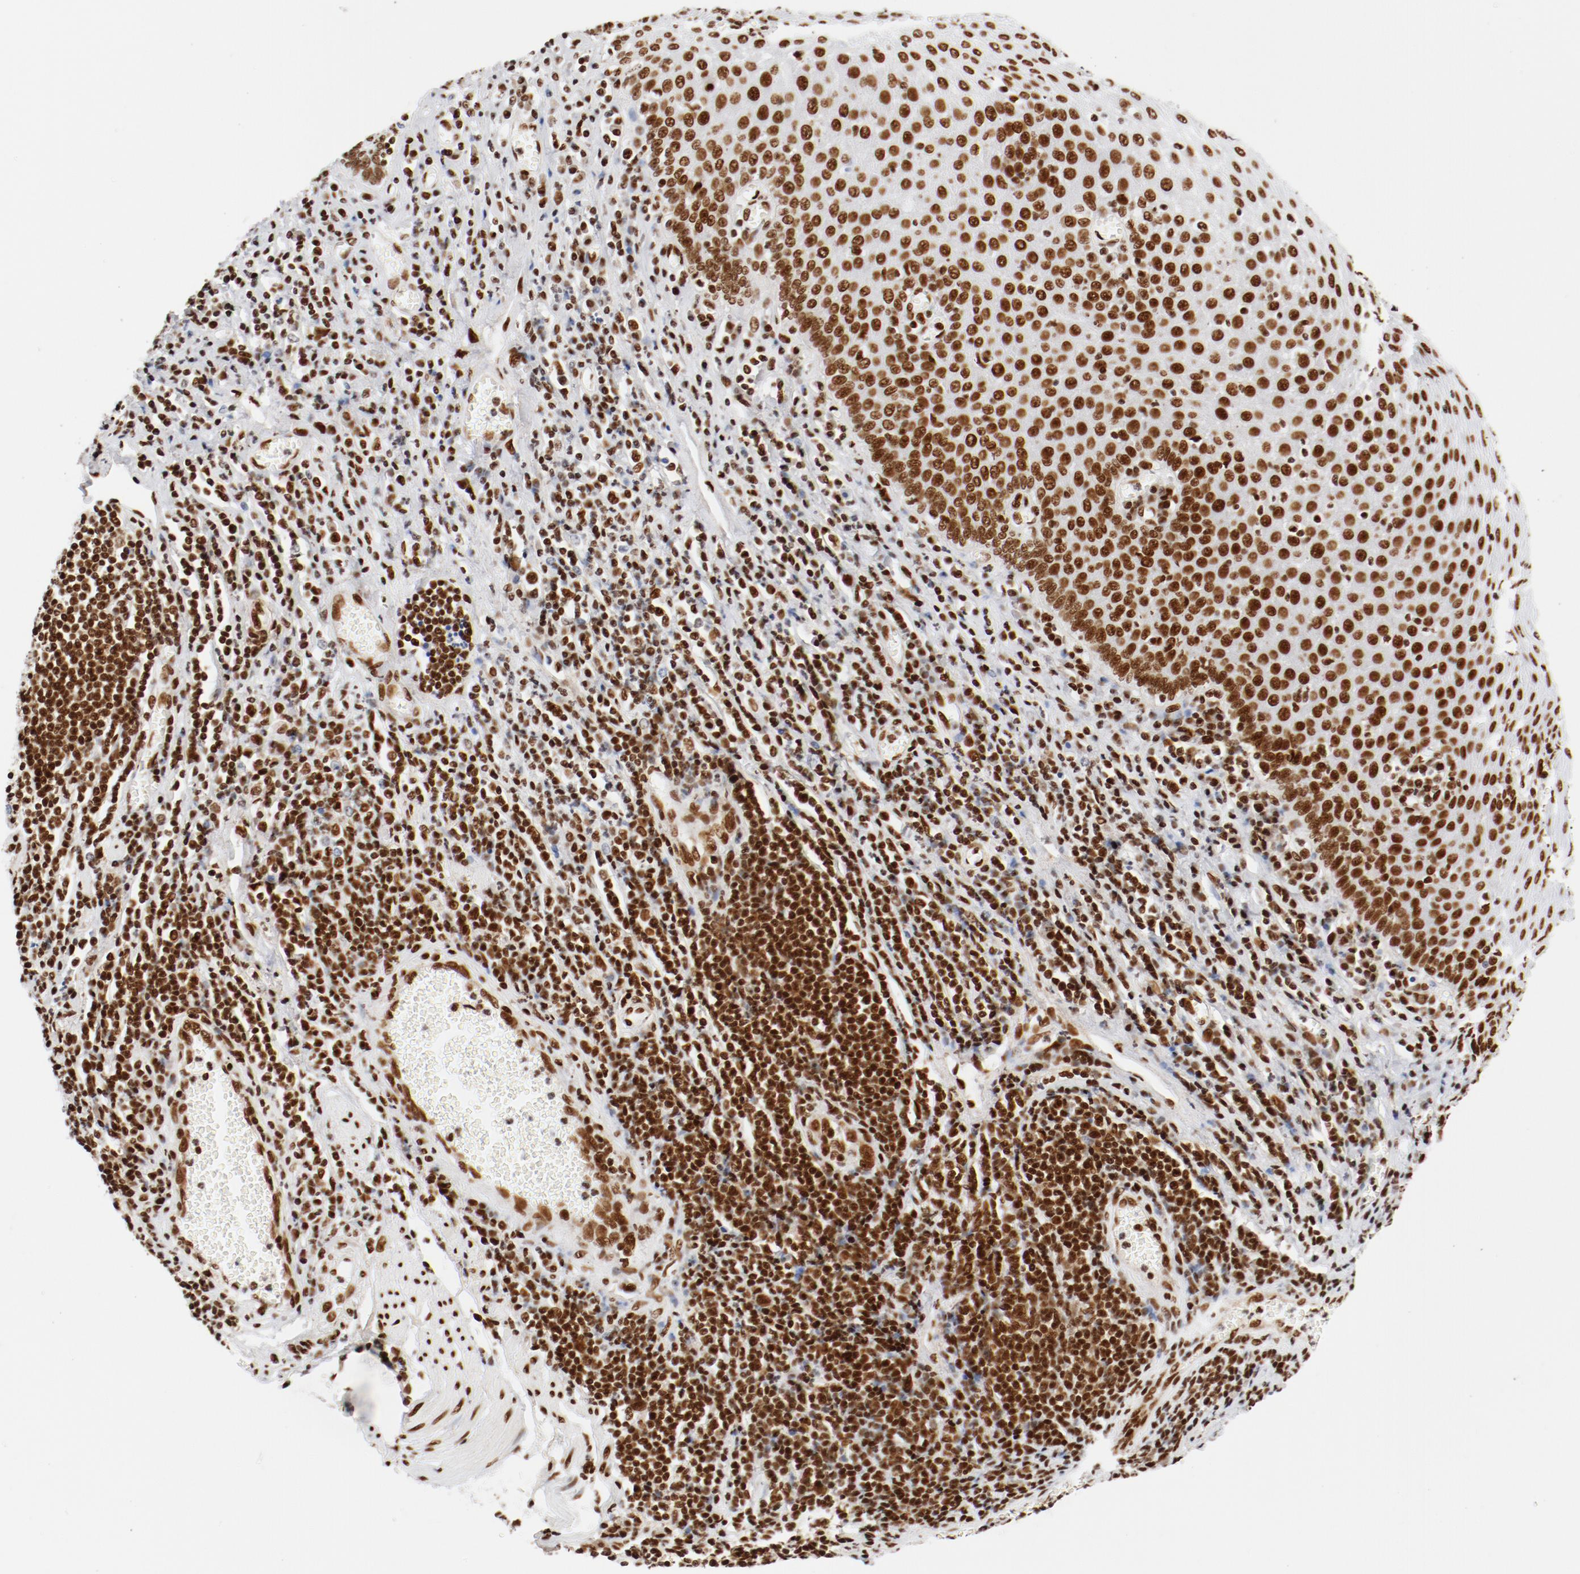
{"staining": {"intensity": "strong", "quantity": ">75%", "location": "nuclear"}, "tissue": "esophagus", "cell_type": "Squamous epithelial cells", "image_type": "normal", "snomed": [{"axis": "morphology", "description": "Normal tissue, NOS"}, {"axis": "morphology", "description": "Squamous cell carcinoma, NOS"}, {"axis": "topography", "description": "Esophagus"}], "caption": "IHC micrograph of normal human esophagus stained for a protein (brown), which displays high levels of strong nuclear positivity in approximately >75% of squamous epithelial cells.", "gene": "CTBP1", "patient": {"sex": "male", "age": 65}}